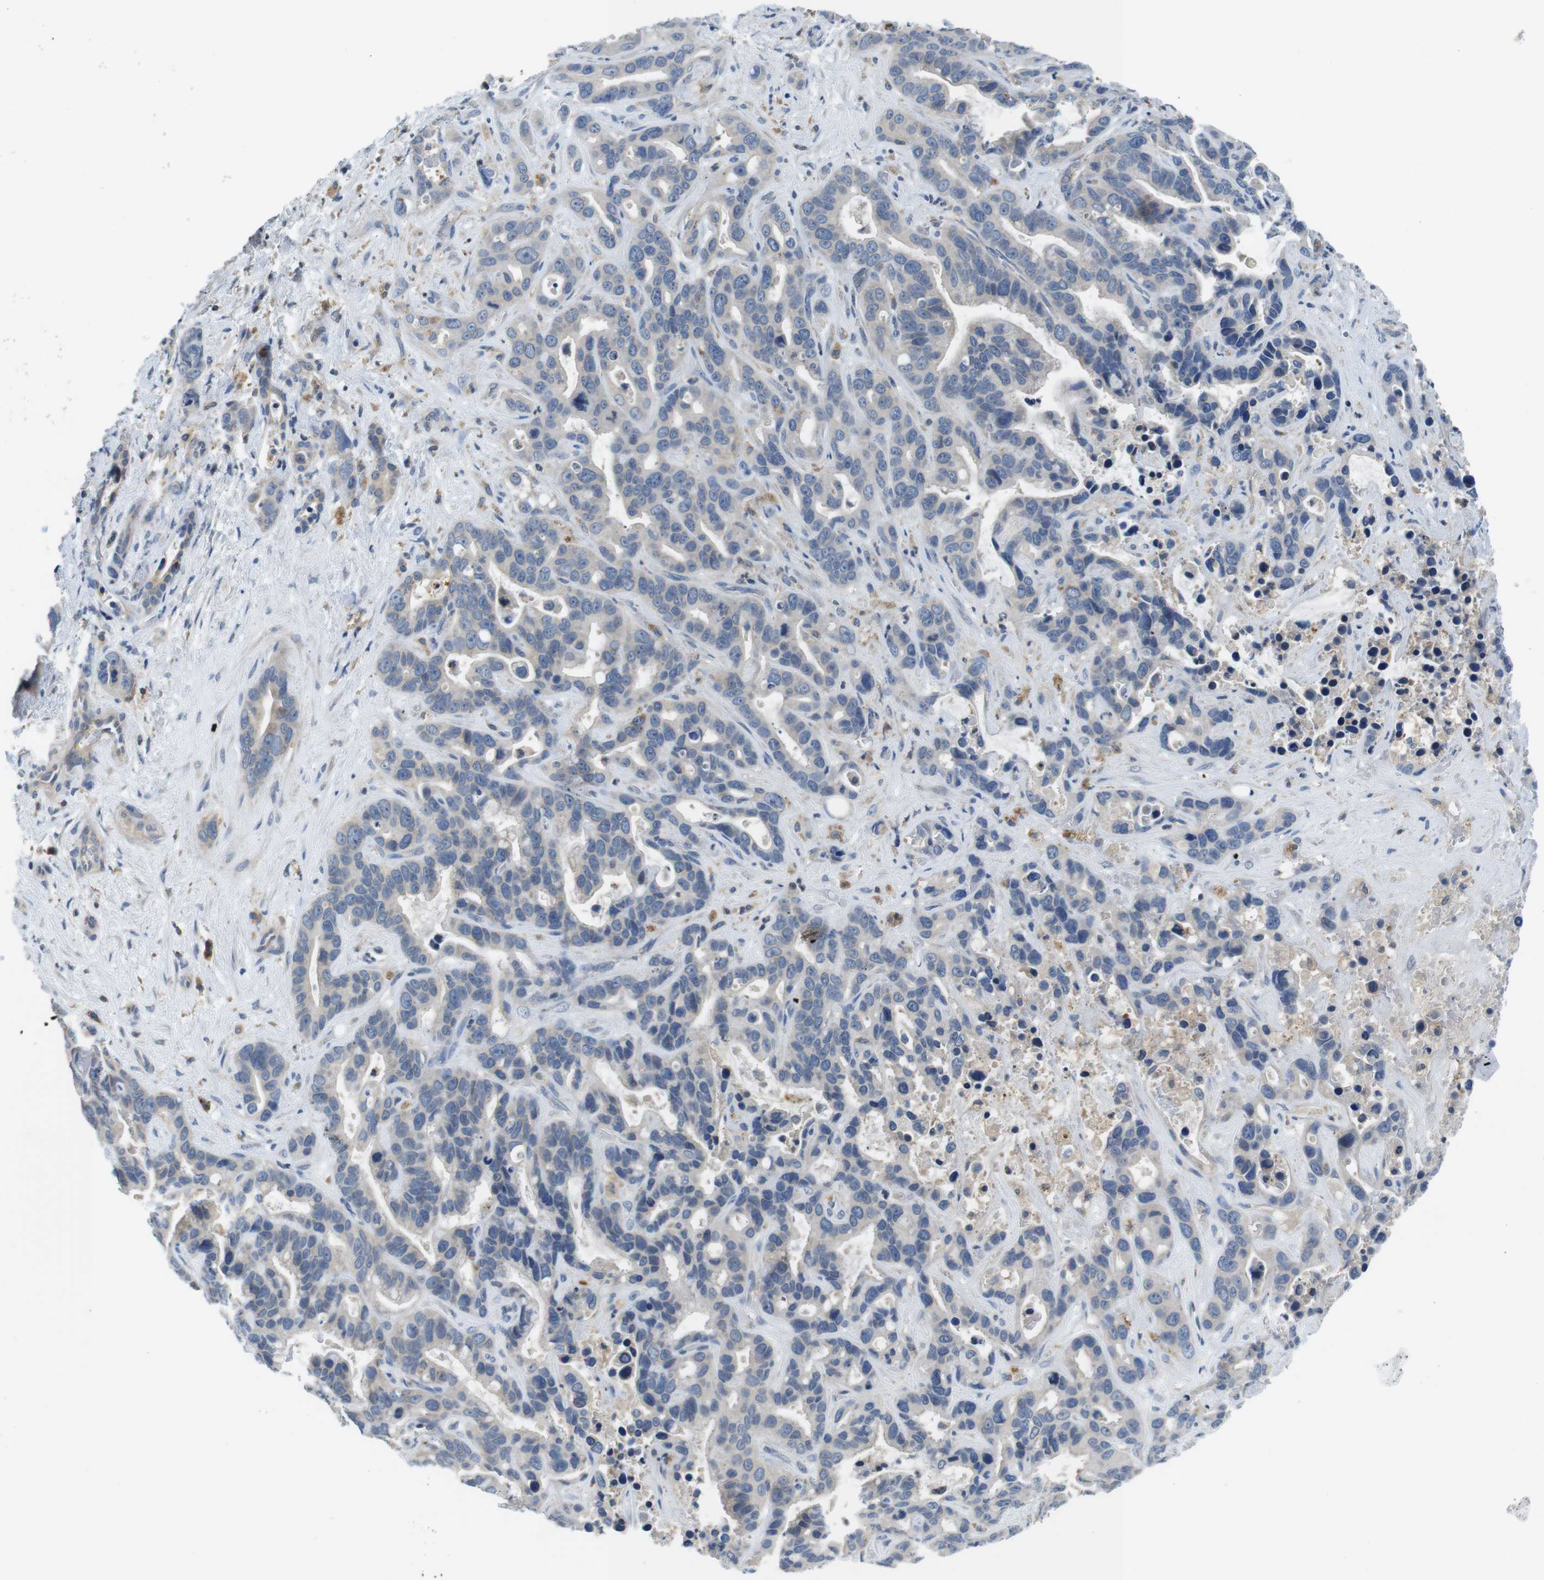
{"staining": {"intensity": "negative", "quantity": "none", "location": "none"}, "tissue": "liver cancer", "cell_type": "Tumor cells", "image_type": "cancer", "snomed": [{"axis": "morphology", "description": "Cholangiocarcinoma"}, {"axis": "topography", "description": "Liver"}], "caption": "High magnification brightfield microscopy of liver cancer stained with DAB (brown) and counterstained with hematoxylin (blue): tumor cells show no significant positivity.", "gene": "PIK3CD", "patient": {"sex": "female", "age": 65}}